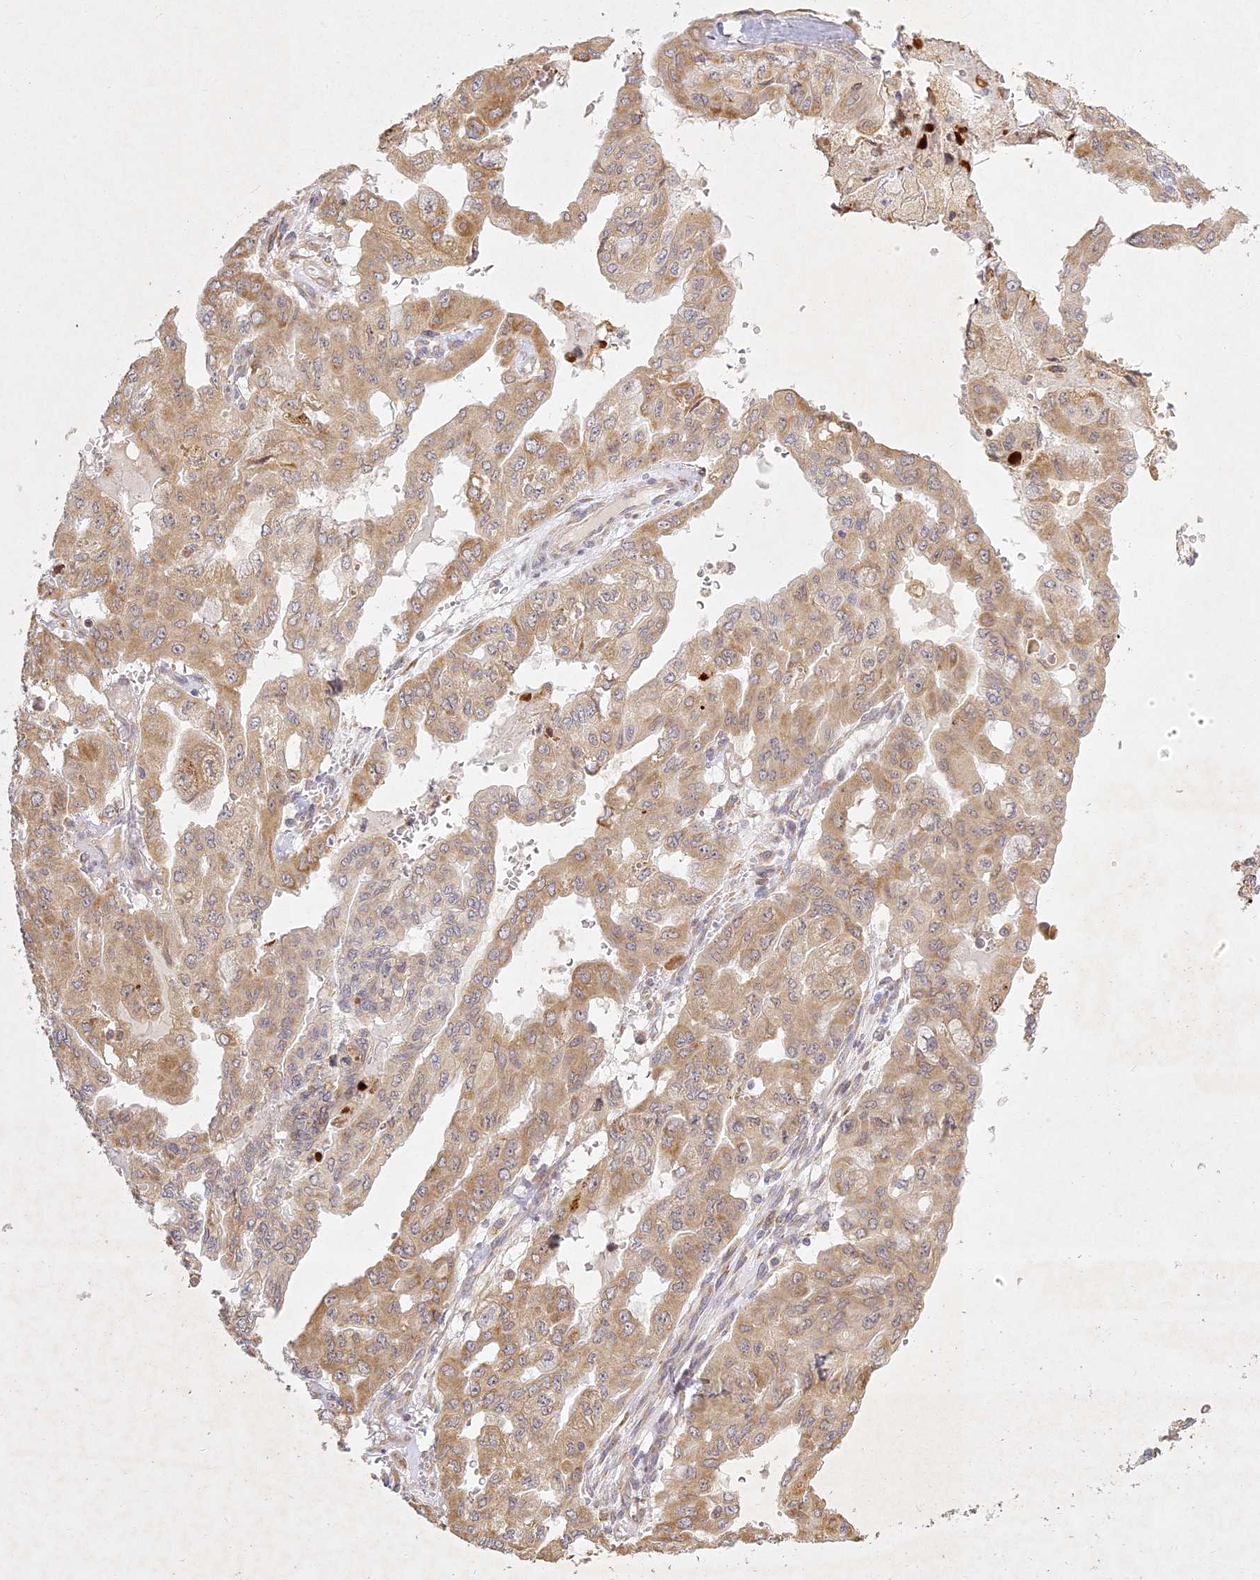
{"staining": {"intensity": "moderate", "quantity": ">75%", "location": "cytoplasmic/membranous"}, "tissue": "pancreatic cancer", "cell_type": "Tumor cells", "image_type": "cancer", "snomed": [{"axis": "morphology", "description": "Adenocarcinoma, NOS"}, {"axis": "topography", "description": "Pancreas"}], "caption": "Protein staining by IHC demonstrates moderate cytoplasmic/membranous staining in approximately >75% of tumor cells in pancreatic cancer. The staining is performed using DAB brown chromogen to label protein expression. The nuclei are counter-stained blue using hematoxylin.", "gene": "SLC30A5", "patient": {"sex": "male", "age": 51}}